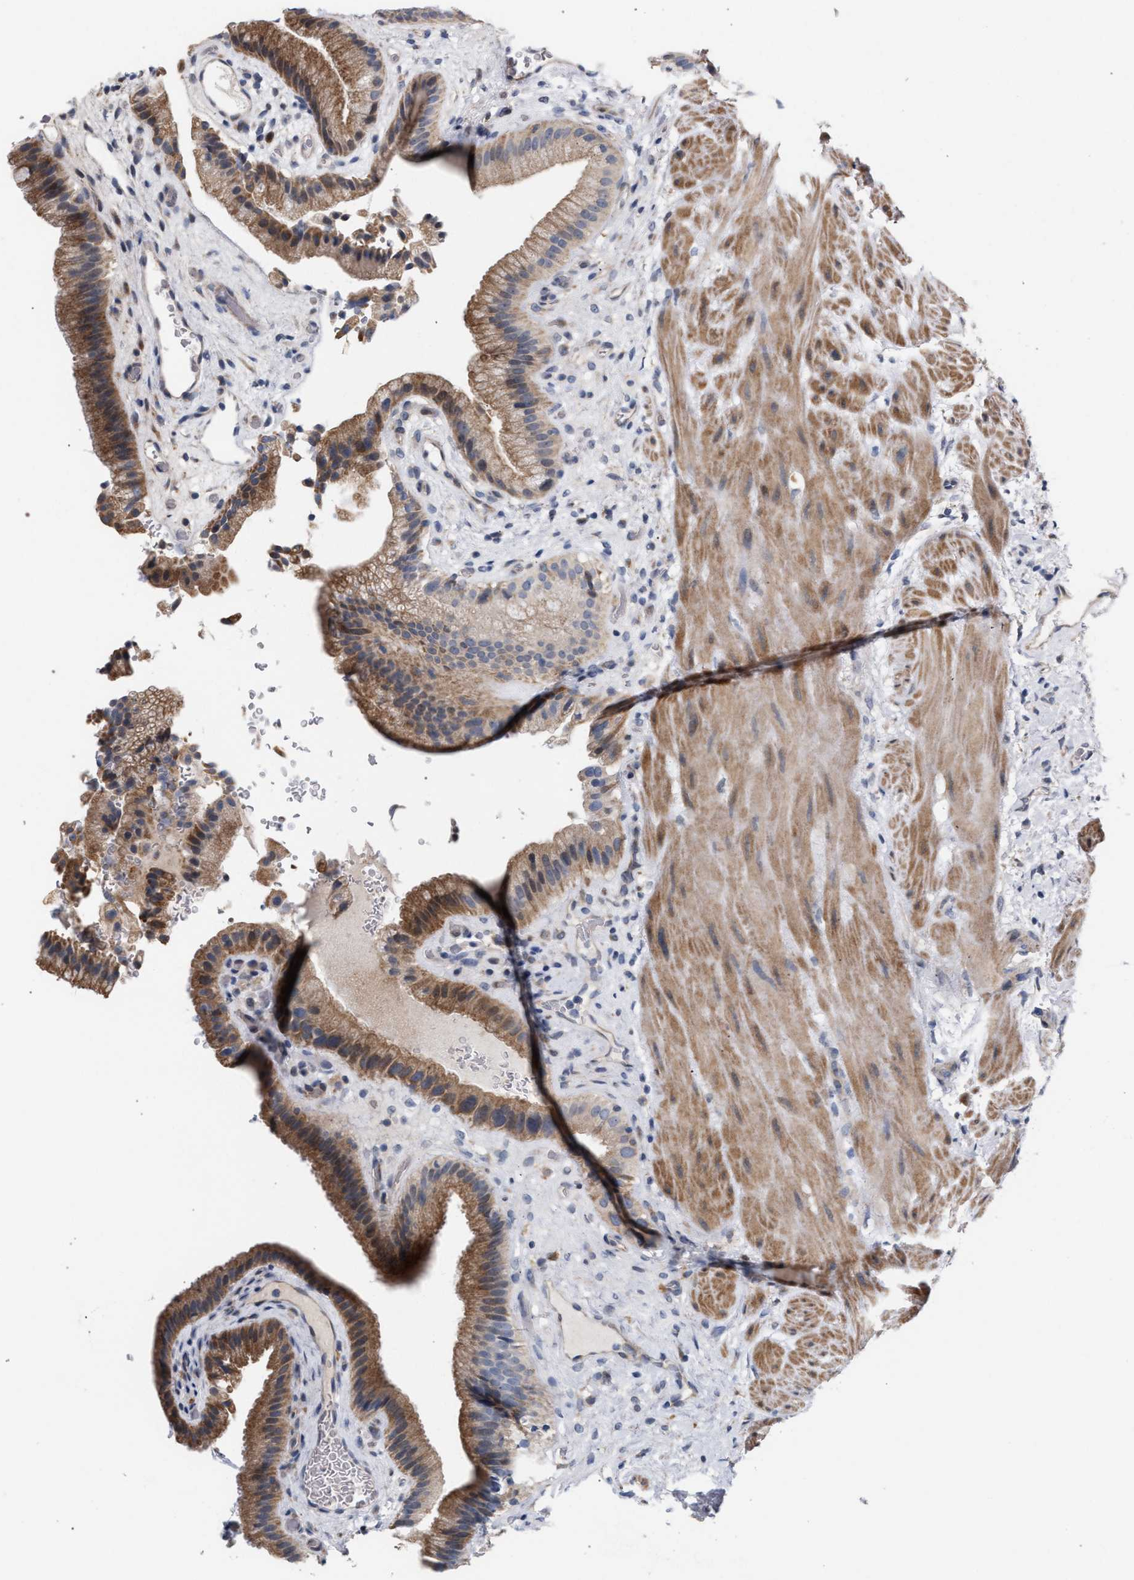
{"staining": {"intensity": "moderate", "quantity": ">75%", "location": "cytoplasmic/membranous"}, "tissue": "gallbladder", "cell_type": "Glandular cells", "image_type": "normal", "snomed": [{"axis": "morphology", "description": "Normal tissue, NOS"}, {"axis": "topography", "description": "Gallbladder"}], "caption": "DAB (3,3'-diaminobenzidine) immunohistochemical staining of unremarkable gallbladder demonstrates moderate cytoplasmic/membranous protein positivity in approximately >75% of glandular cells.", "gene": "RNF135", "patient": {"sex": "male", "age": 49}}